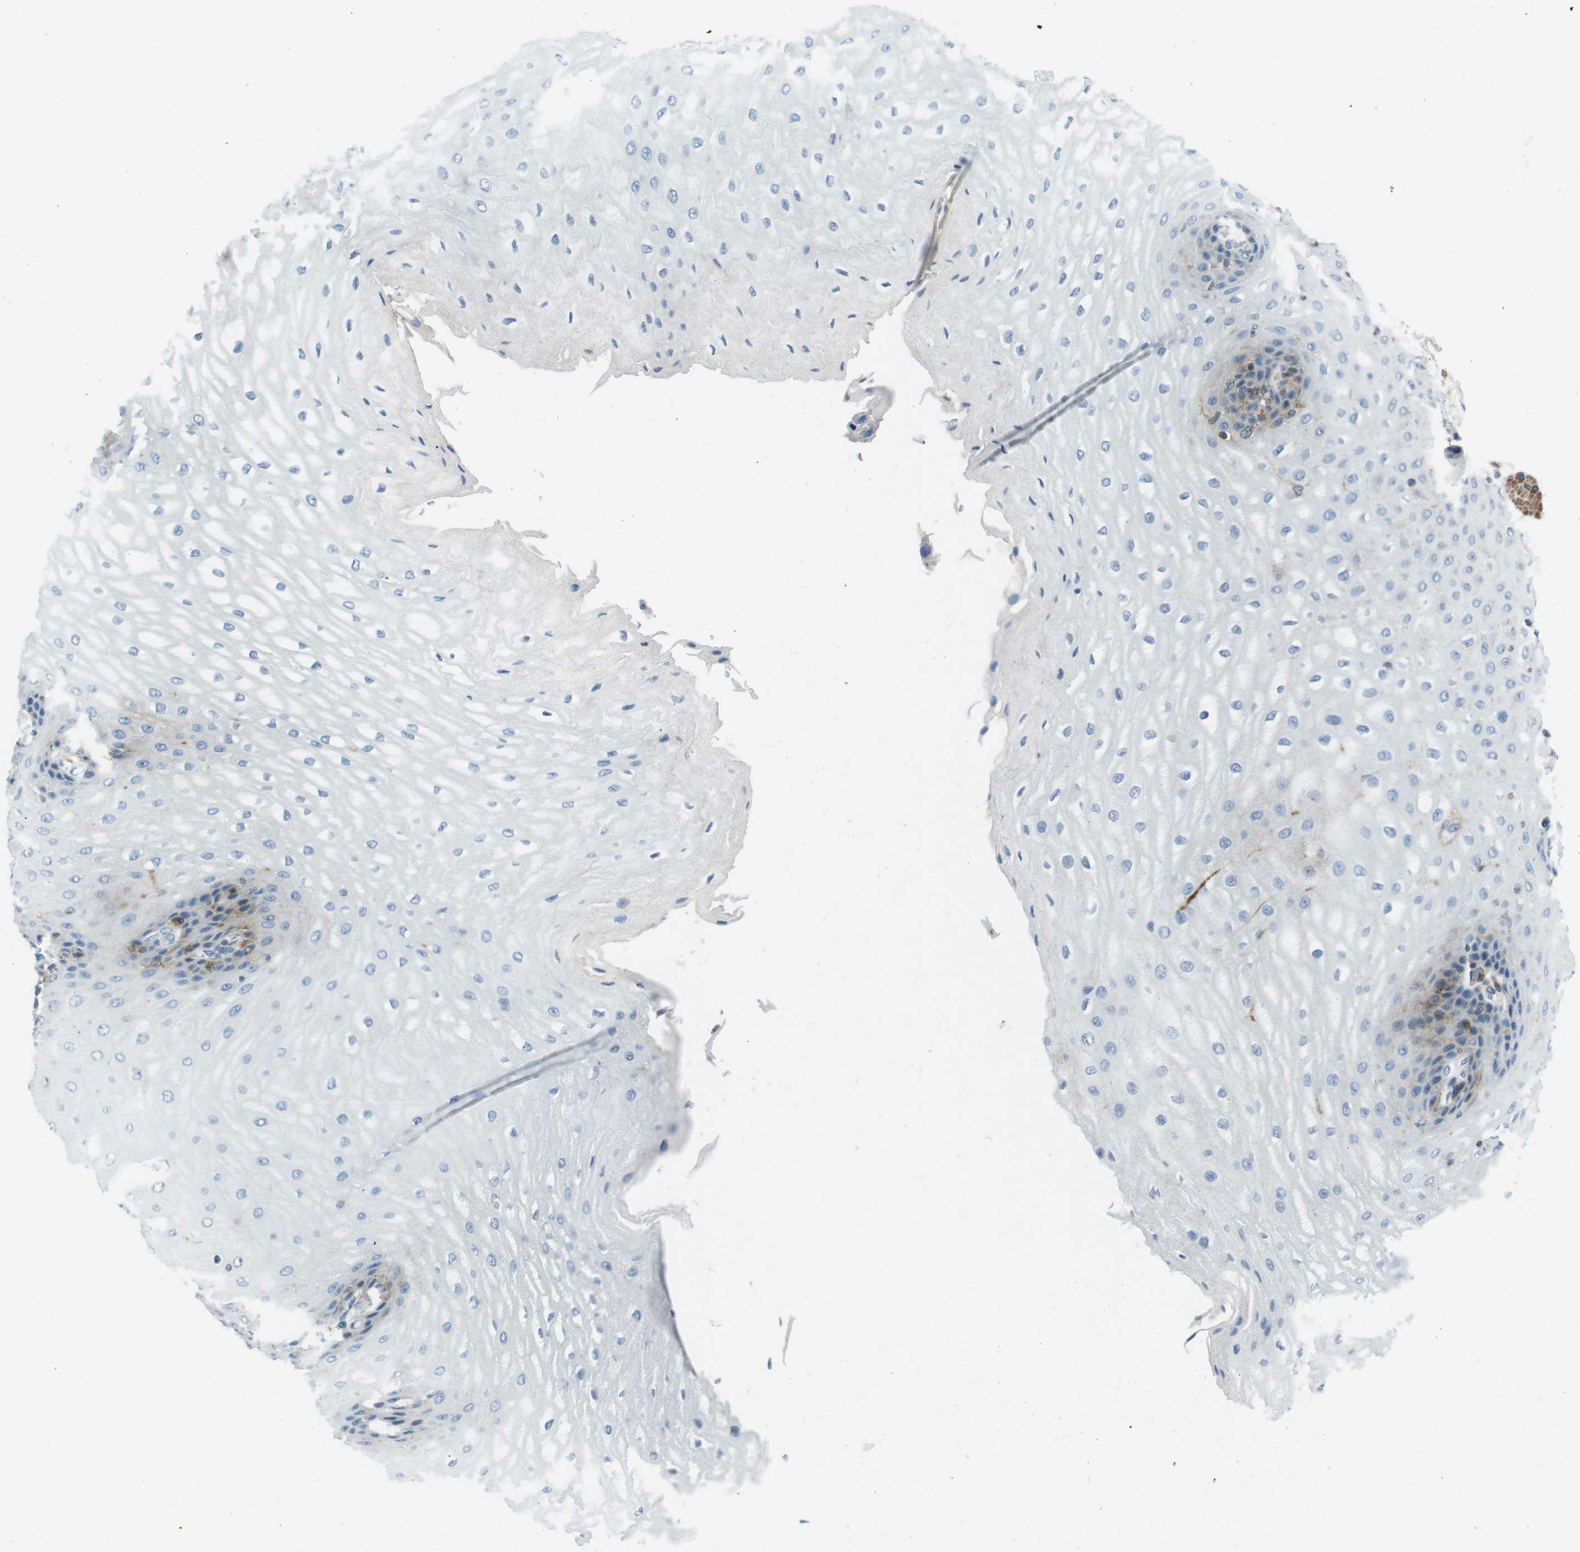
{"staining": {"intensity": "moderate", "quantity": "<25%", "location": "cytoplasmic/membranous"}, "tissue": "esophagus", "cell_type": "Squamous epithelial cells", "image_type": "normal", "snomed": [{"axis": "morphology", "description": "Normal tissue, NOS"}, {"axis": "topography", "description": "Esophagus"}], "caption": "Unremarkable esophagus was stained to show a protein in brown. There is low levels of moderate cytoplasmic/membranous positivity in about <25% of squamous epithelial cells. The staining was performed using DAB, with brown indicating positive protein expression. Nuclei are stained blue with hematoxylin.", "gene": "ARVCF", "patient": {"sex": "male", "age": 54}}